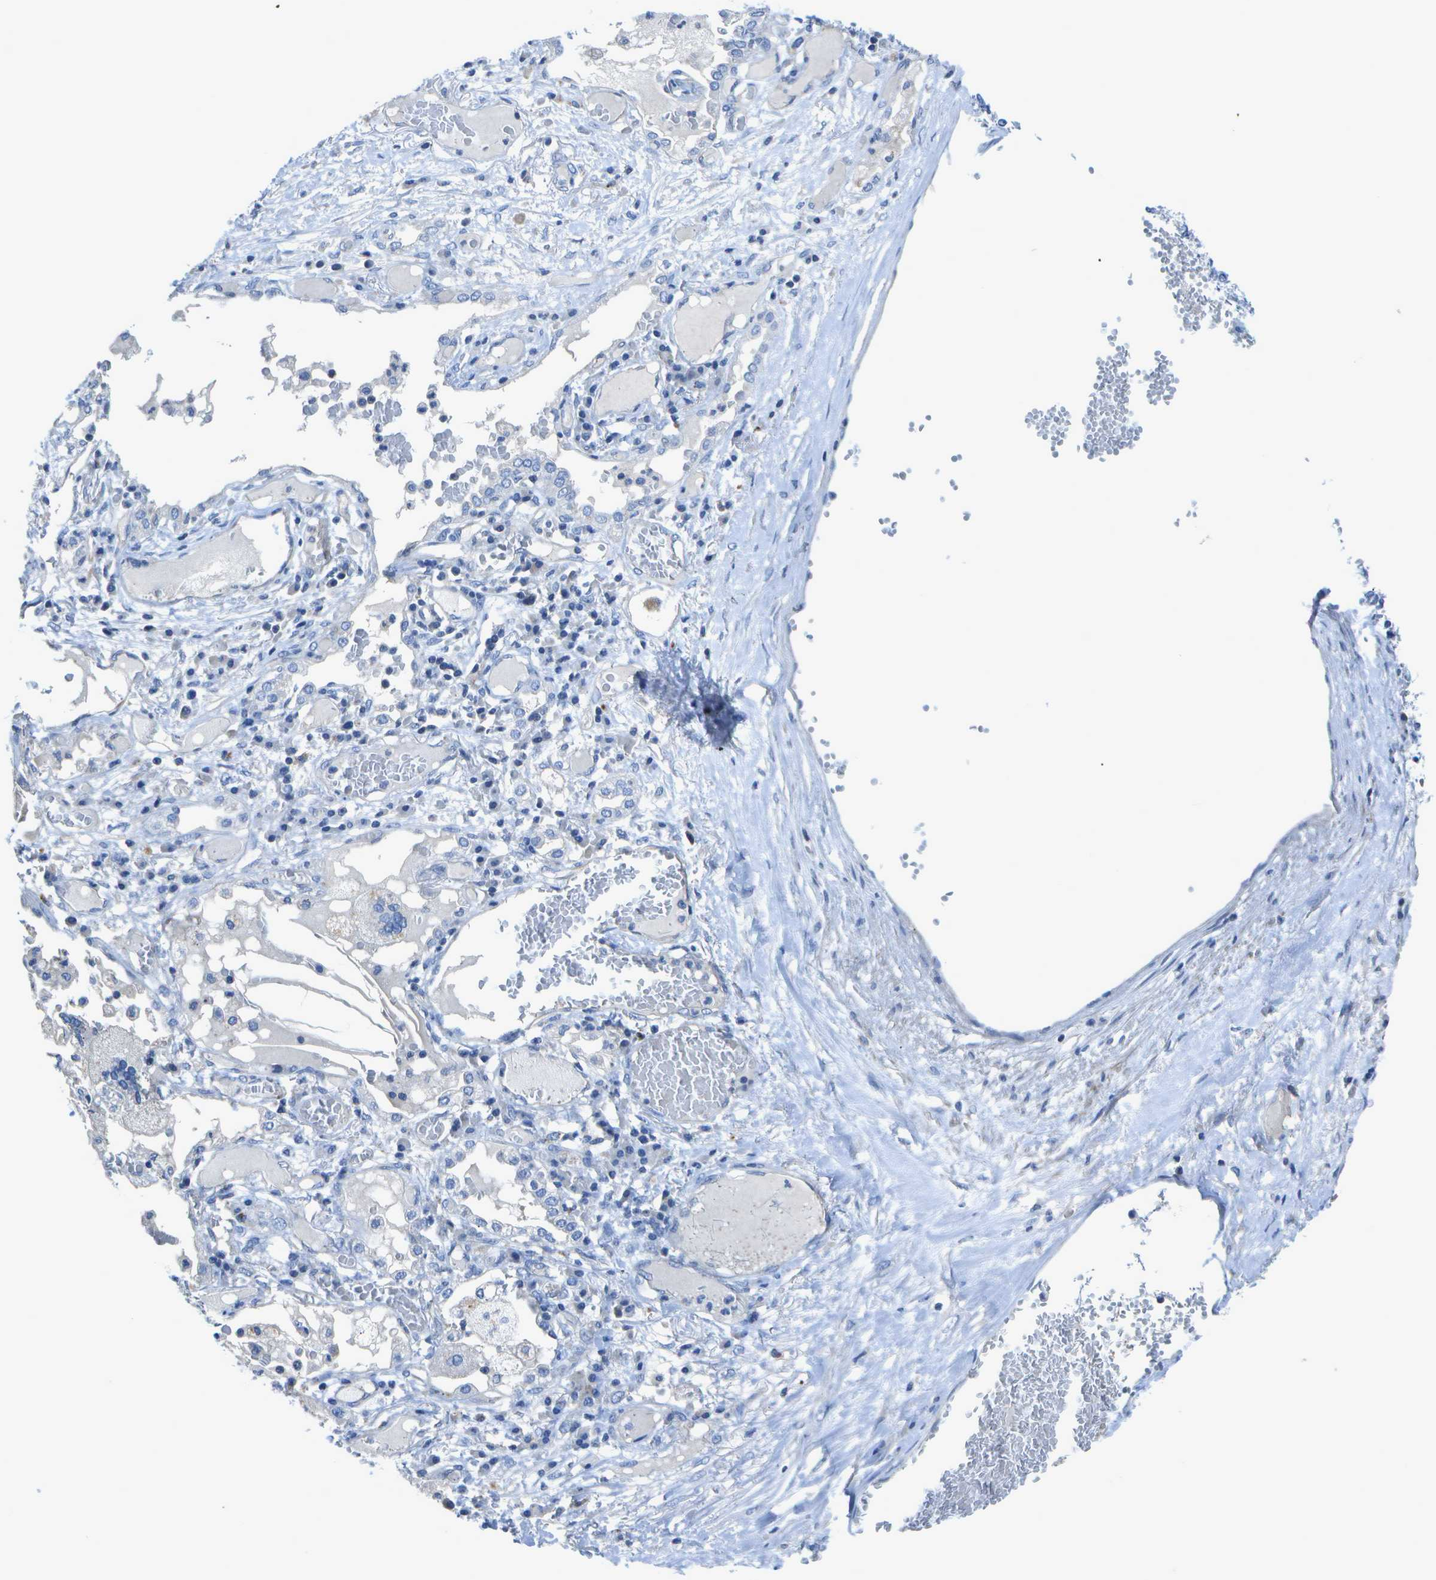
{"staining": {"intensity": "negative", "quantity": "none", "location": "none"}, "tissue": "lung cancer", "cell_type": "Tumor cells", "image_type": "cancer", "snomed": [{"axis": "morphology", "description": "Squamous cell carcinoma, NOS"}, {"axis": "topography", "description": "Lung"}], "caption": "This is an IHC photomicrograph of human lung cancer. There is no expression in tumor cells.", "gene": "DCT", "patient": {"sex": "male", "age": 71}}